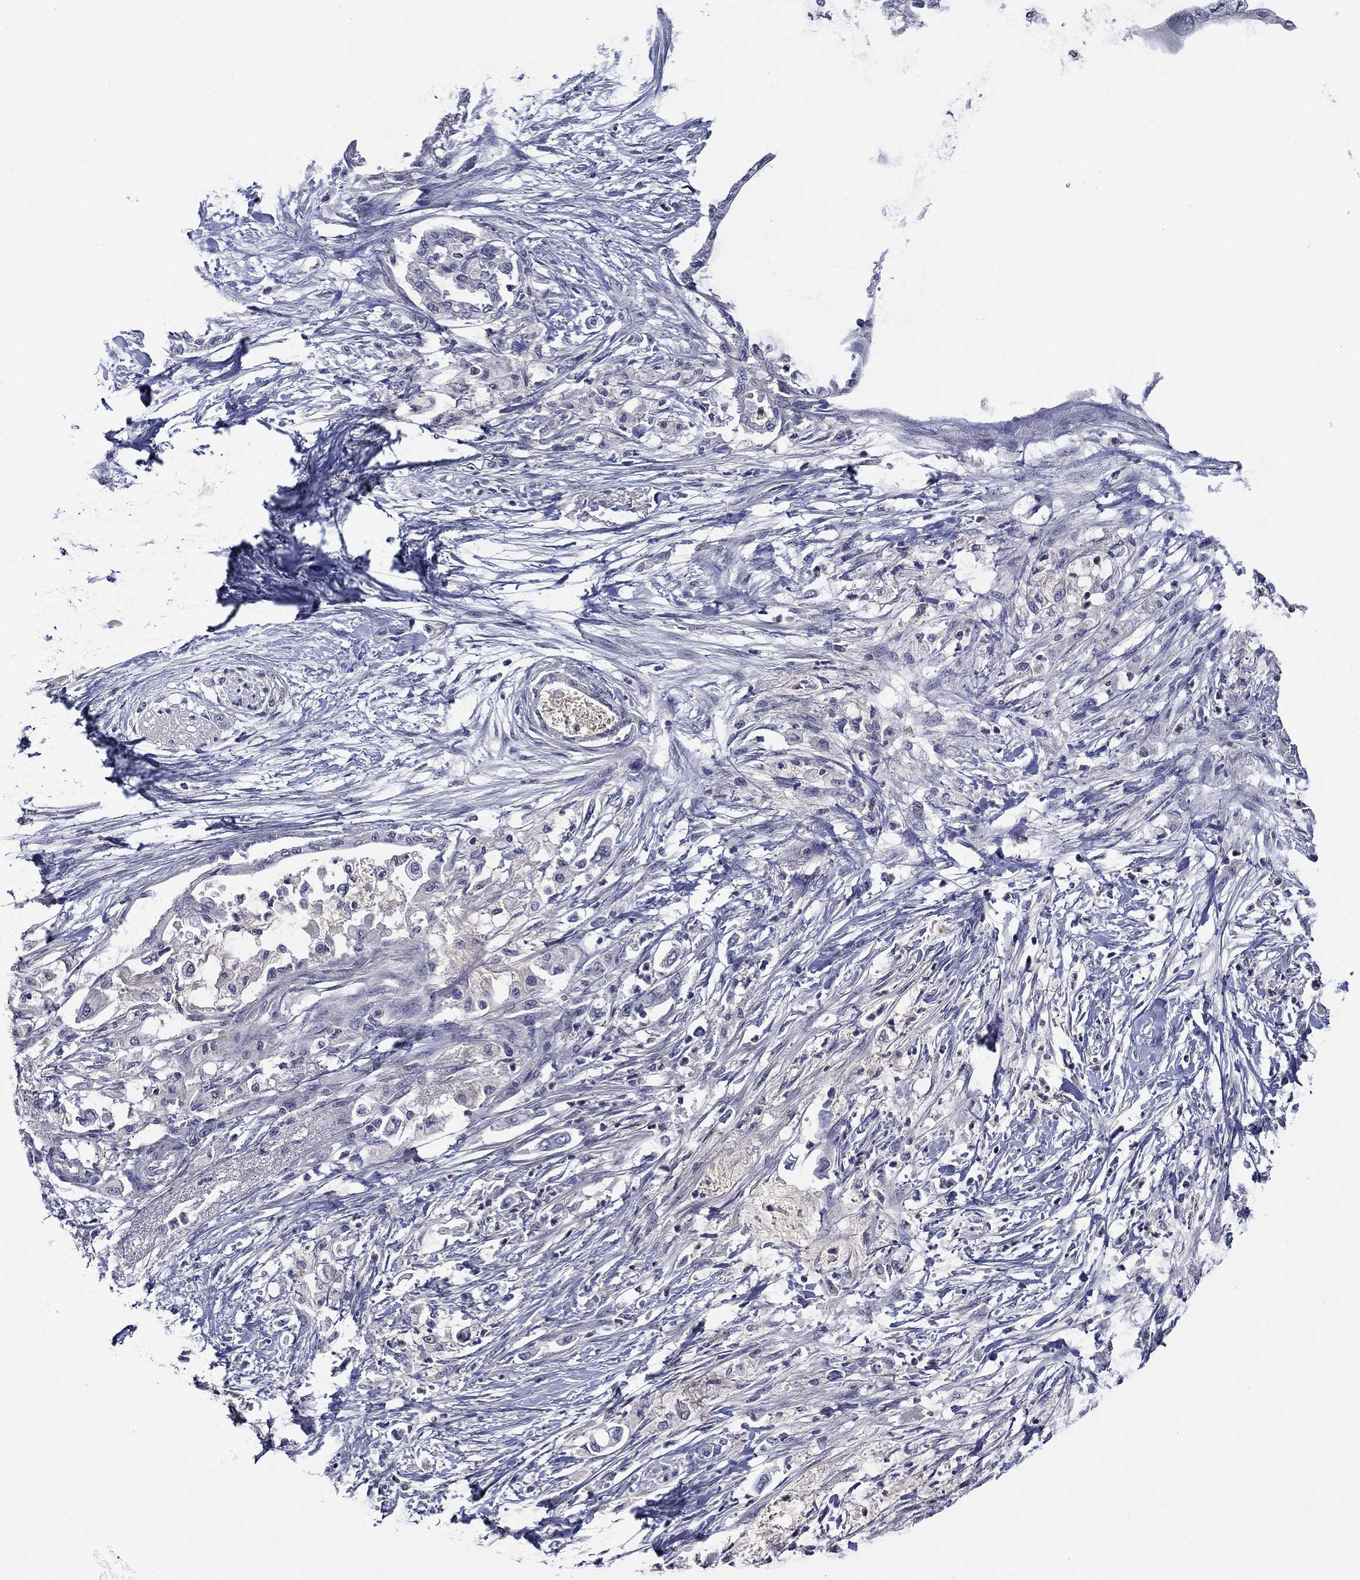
{"staining": {"intensity": "negative", "quantity": "none", "location": "none"}, "tissue": "pancreatic cancer", "cell_type": "Tumor cells", "image_type": "cancer", "snomed": [{"axis": "morphology", "description": "Normal tissue, NOS"}, {"axis": "morphology", "description": "Adenocarcinoma, NOS"}, {"axis": "topography", "description": "Pancreas"}, {"axis": "topography", "description": "Duodenum"}], "caption": "A histopathology image of human adenocarcinoma (pancreatic) is negative for staining in tumor cells.", "gene": "DDTL", "patient": {"sex": "female", "age": 60}}